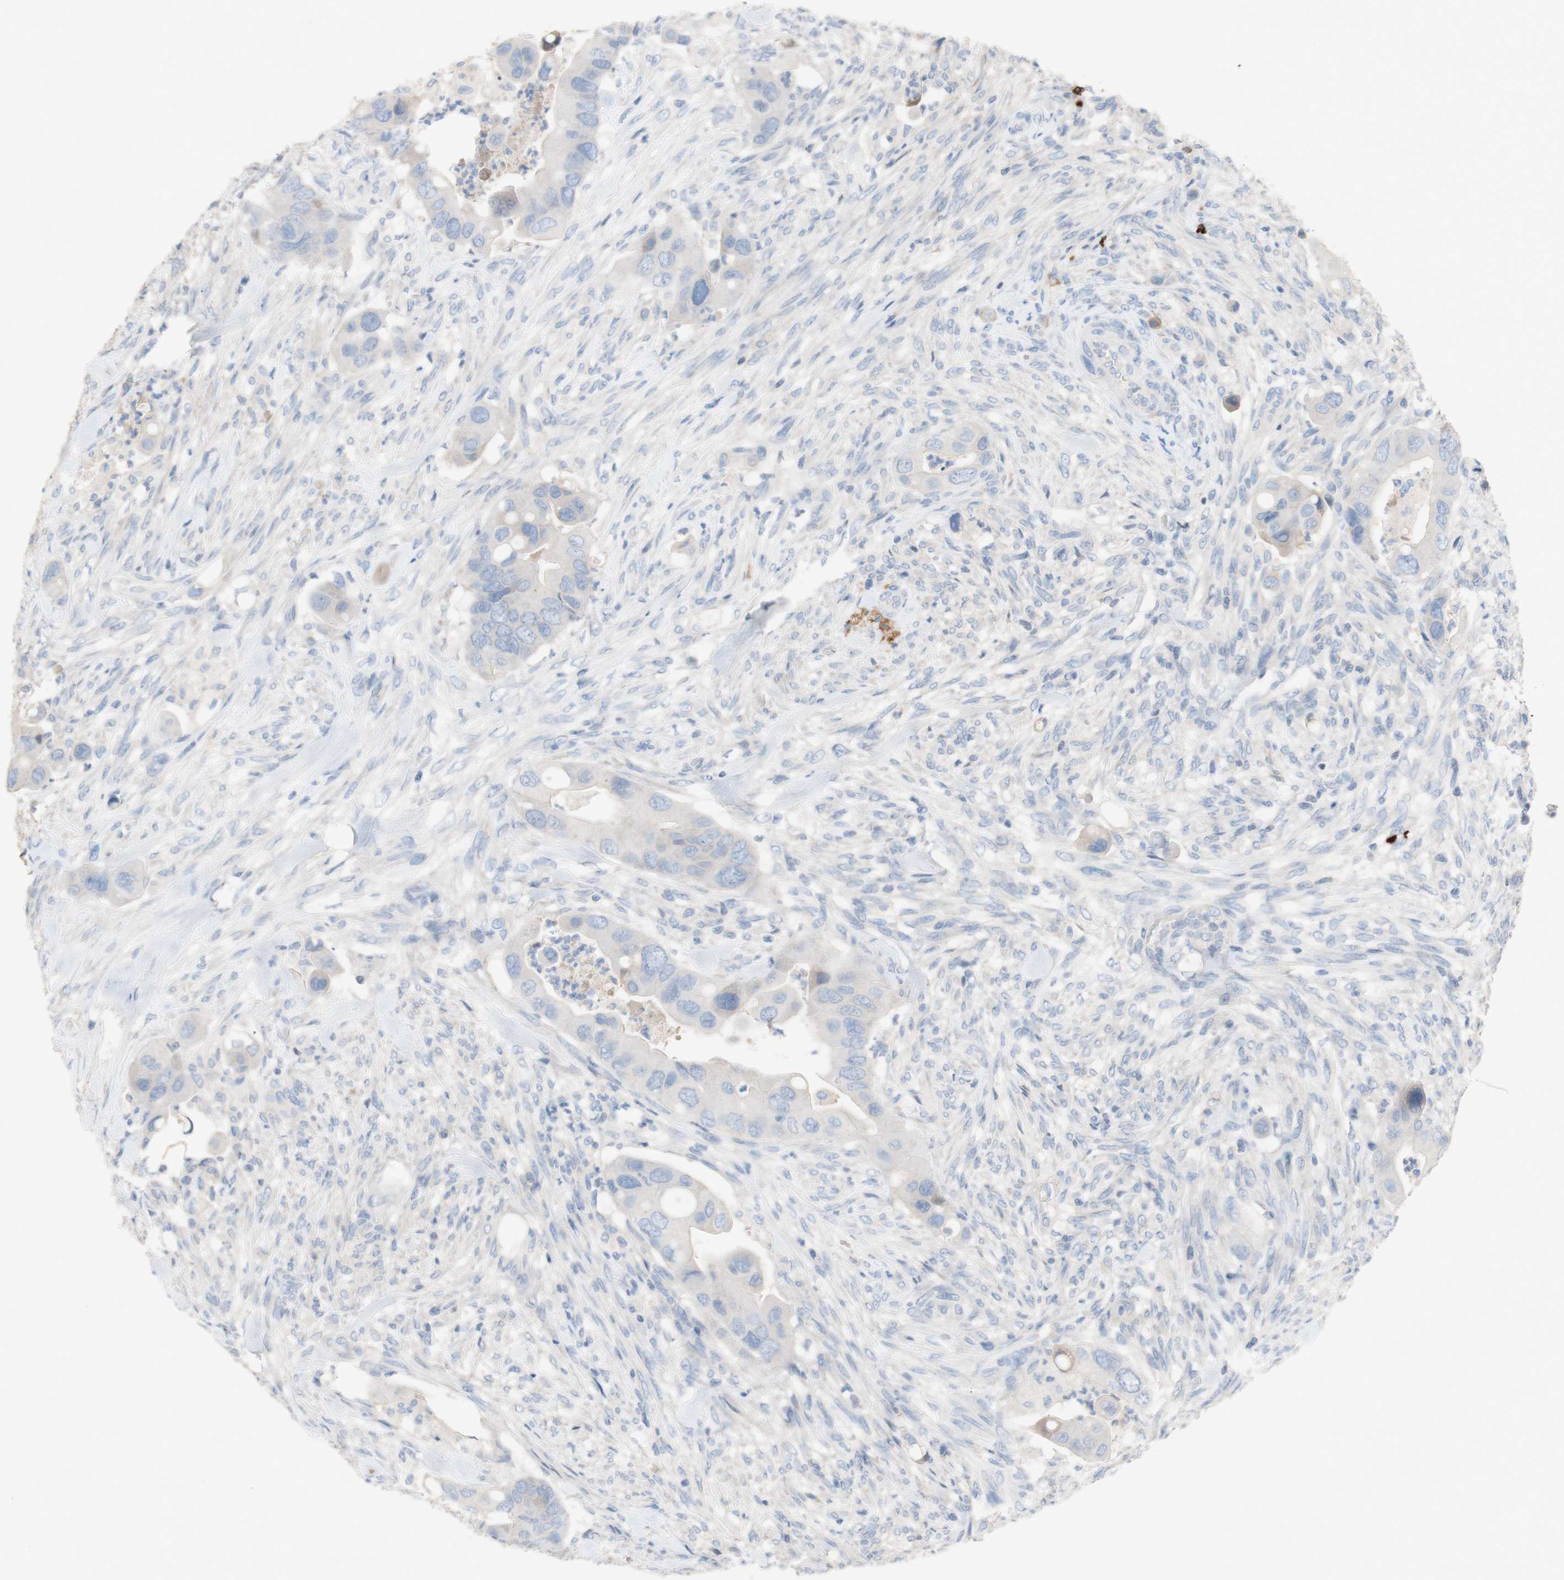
{"staining": {"intensity": "weak", "quantity": ">75%", "location": "cytoplasmic/membranous"}, "tissue": "colorectal cancer", "cell_type": "Tumor cells", "image_type": "cancer", "snomed": [{"axis": "morphology", "description": "Adenocarcinoma, NOS"}, {"axis": "topography", "description": "Rectum"}], "caption": "There is low levels of weak cytoplasmic/membranous expression in tumor cells of colorectal adenocarcinoma, as demonstrated by immunohistochemical staining (brown color).", "gene": "PACSIN1", "patient": {"sex": "female", "age": 57}}